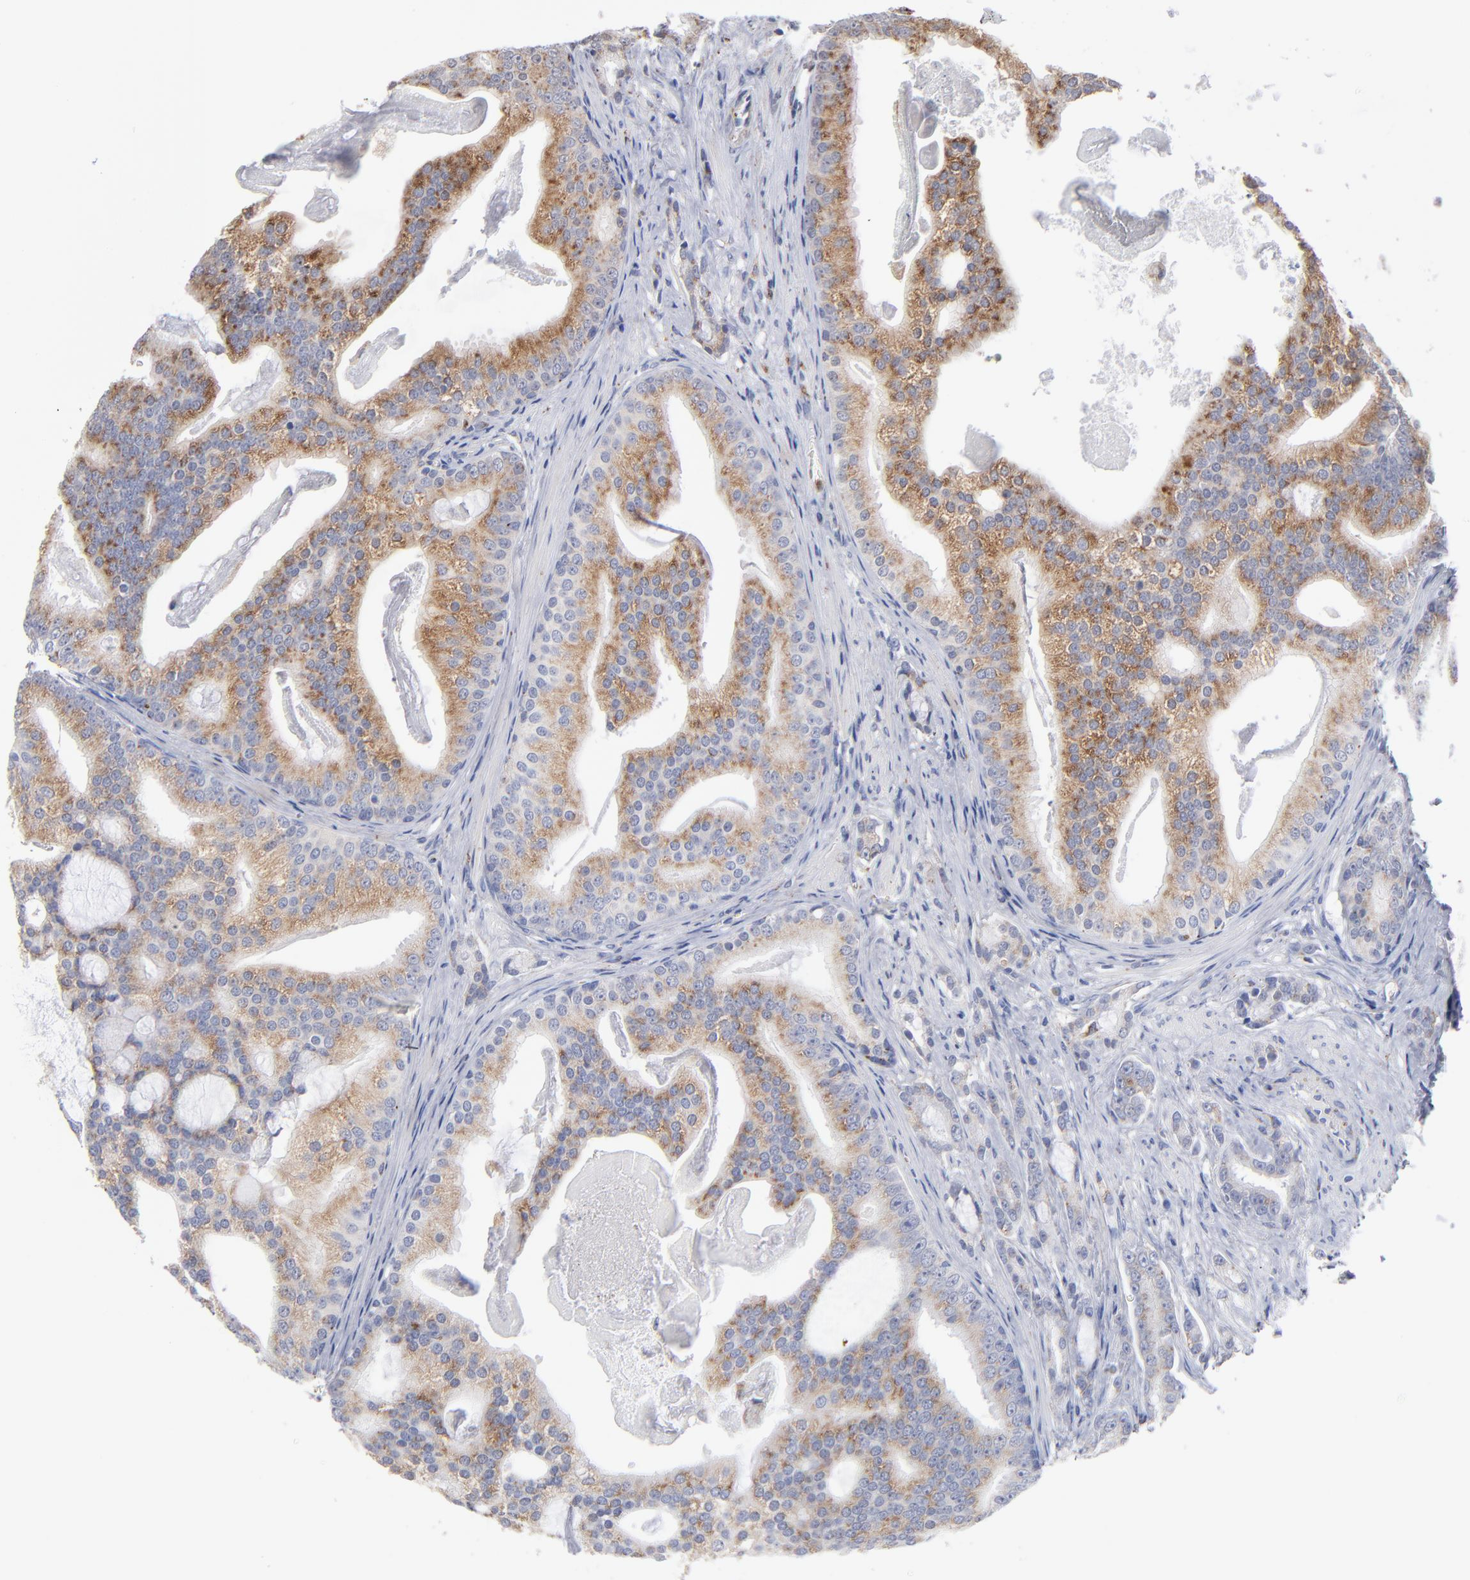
{"staining": {"intensity": "moderate", "quantity": ">75%", "location": "cytoplasmic/membranous"}, "tissue": "prostate cancer", "cell_type": "Tumor cells", "image_type": "cancer", "snomed": [{"axis": "morphology", "description": "Adenocarcinoma, Low grade"}, {"axis": "topography", "description": "Prostate"}], "caption": "Immunohistochemical staining of prostate cancer (adenocarcinoma (low-grade)) shows medium levels of moderate cytoplasmic/membranous positivity in approximately >75% of tumor cells.", "gene": "RRAGB", "patient": {"sex": "male", "age": 58}}